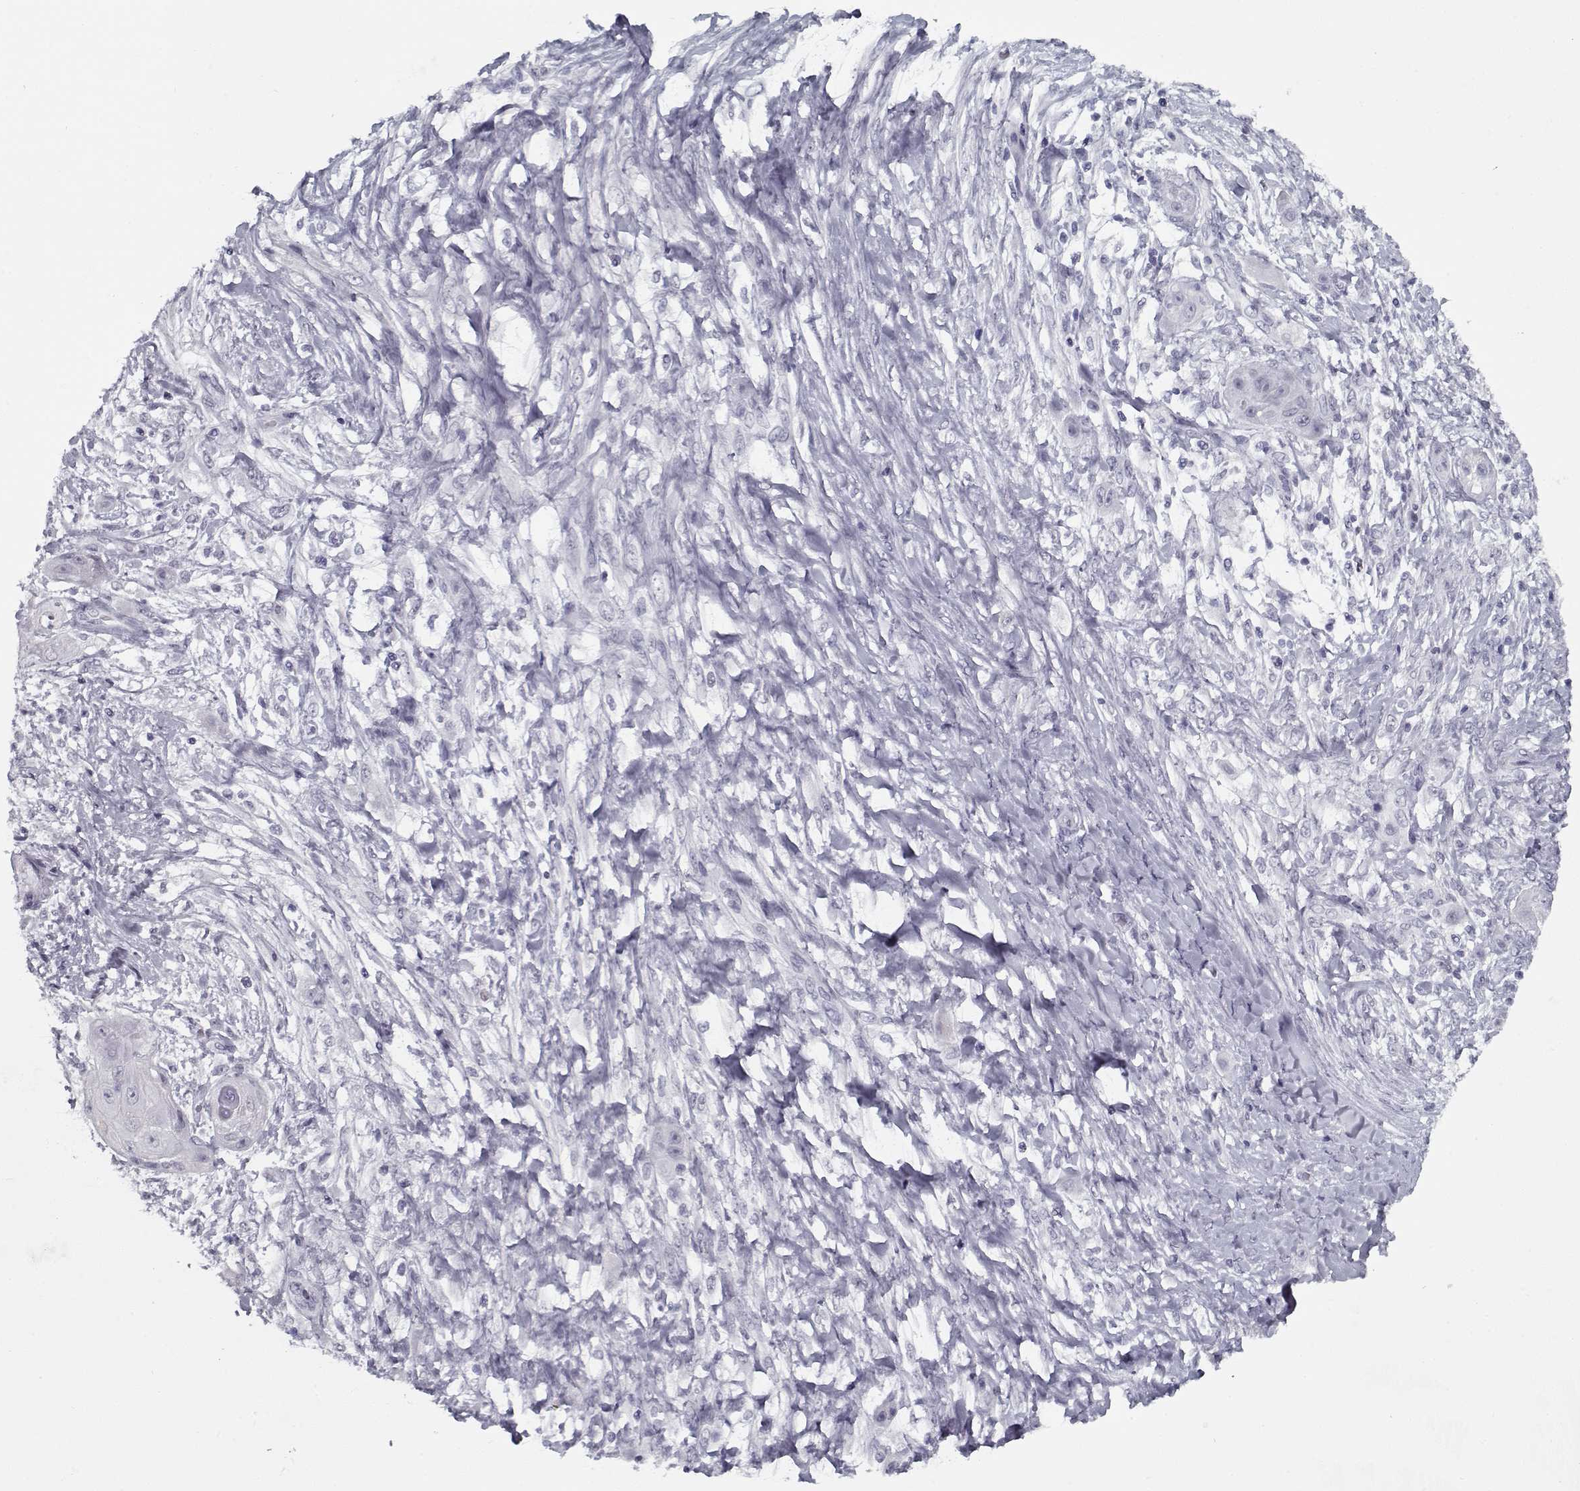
{"staining": {"intensity": "negative", "quantity": "none", "location": "none"}, "tissue": "skin cancer", "cell_type": "Tumor cells", "image_type": "cancer", "snomed": [{"axis": "morphology", "description": "Squamous cell carcinoma, NOS"}, {"axis": "topography", "description": "Skin"}], "caption": "The micrograph reveals no significant positivity in tumor cells of skin squamous cell carcinoma. The staining was performed using DAB (3,3'-diaminobenzidine) to visualize the protein expression in brown, while the nuclei were stained in blue with hematoxylin (Magnification: 20x).", "gene": "SPACA9", "patient": {"sex": "male", "age": 62}}